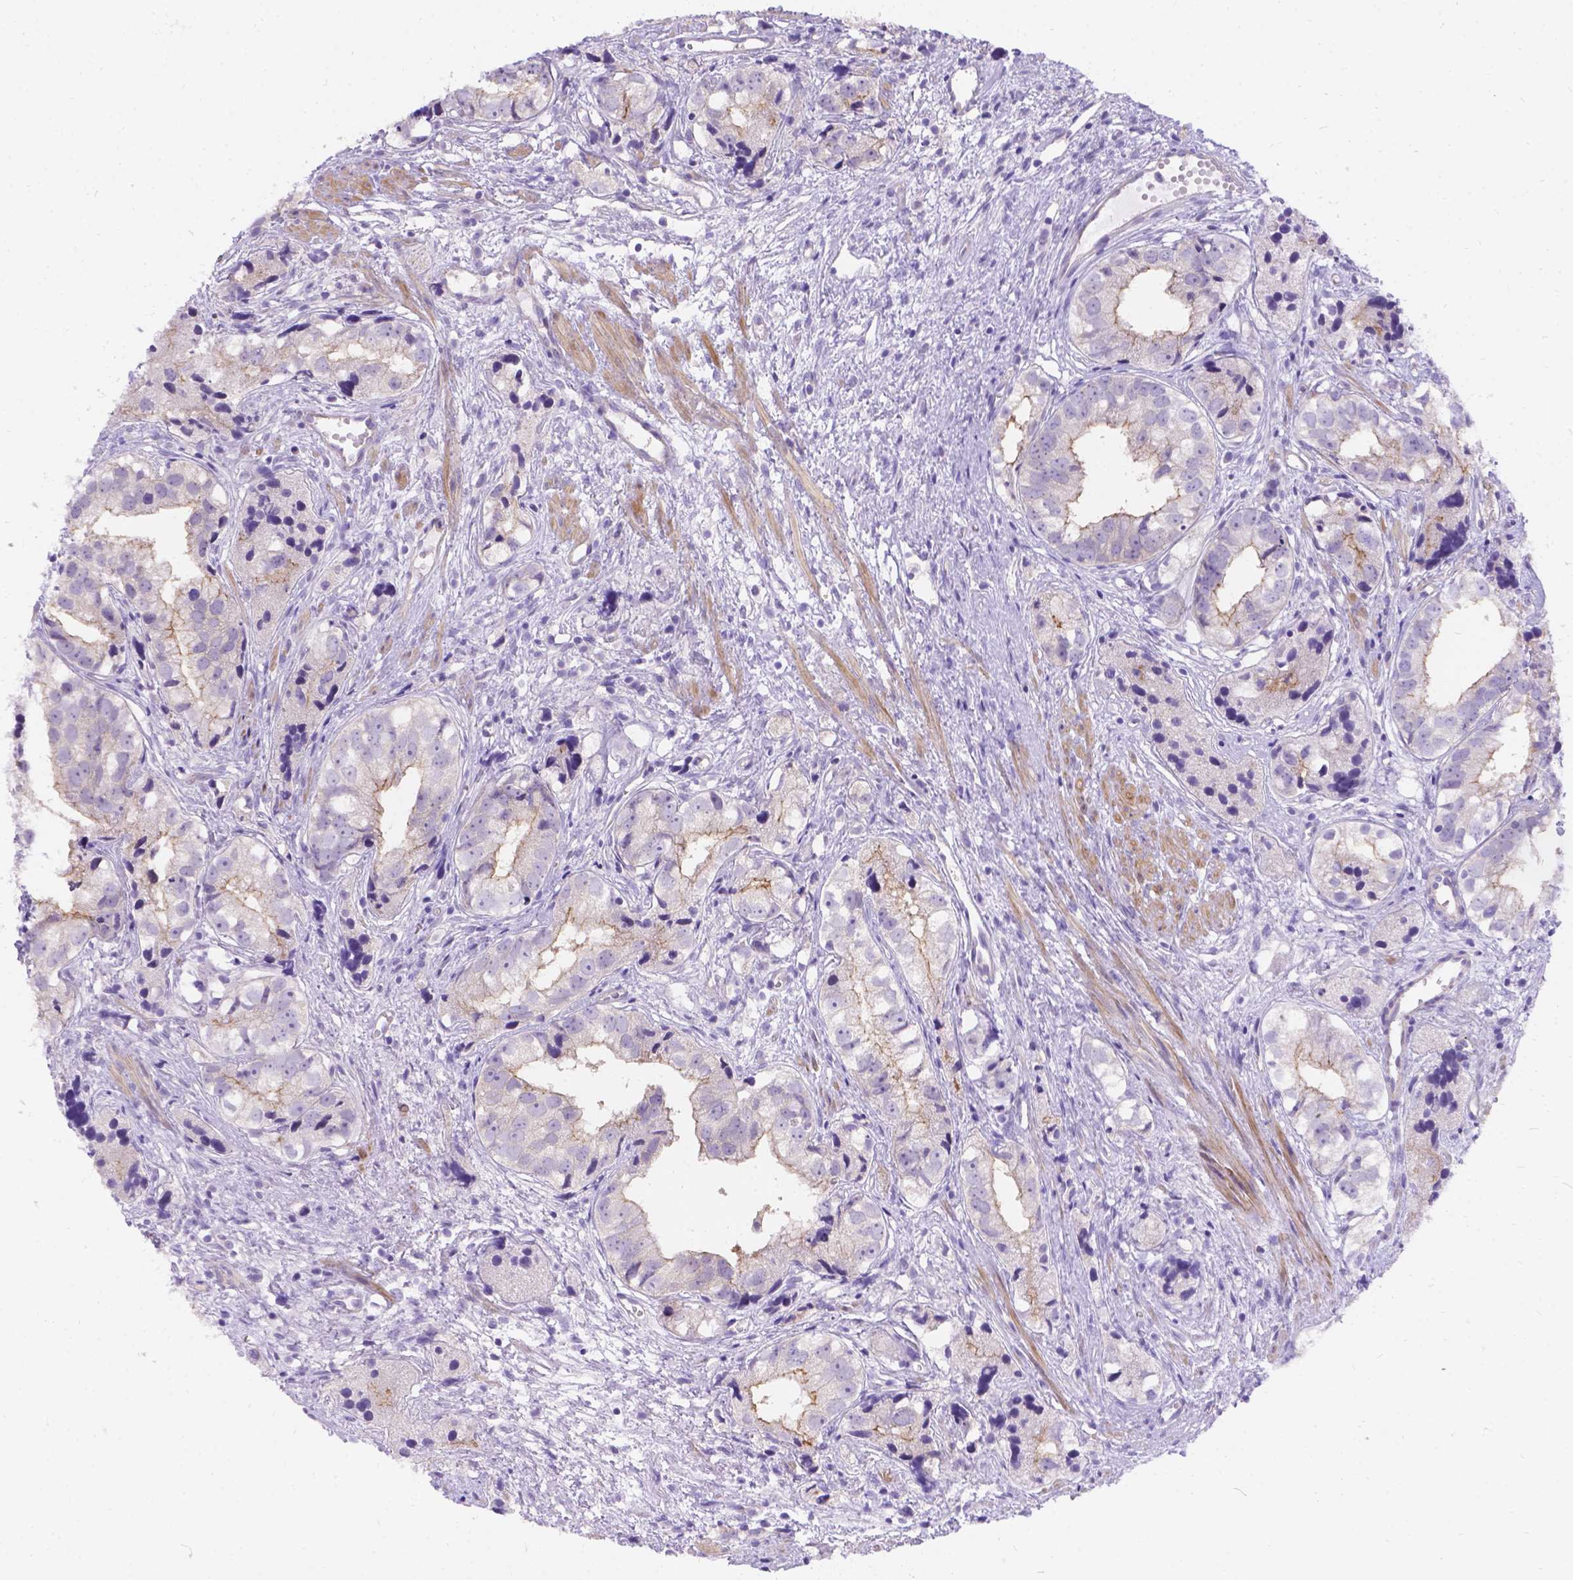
{"staining": {"intensity": "weak", "quantity": "<25%", "location": "cytoplasmic/membranous"}, "tissue": "prostate cancer", "cell_type": "Tumor cells", "image_type": "cancer", "snomed": [{"axis": "morphology", "description": "Adenocarcinoma, High grade"}, {"axis": "topography", "description": "Prostate"}], "caption": "This is an immunohistochemistry photomicrograph of prostate cancer. There is no staining in tumor cells.", "gene": "PALS1", "patient": {"sex": "male", "age": 68}}